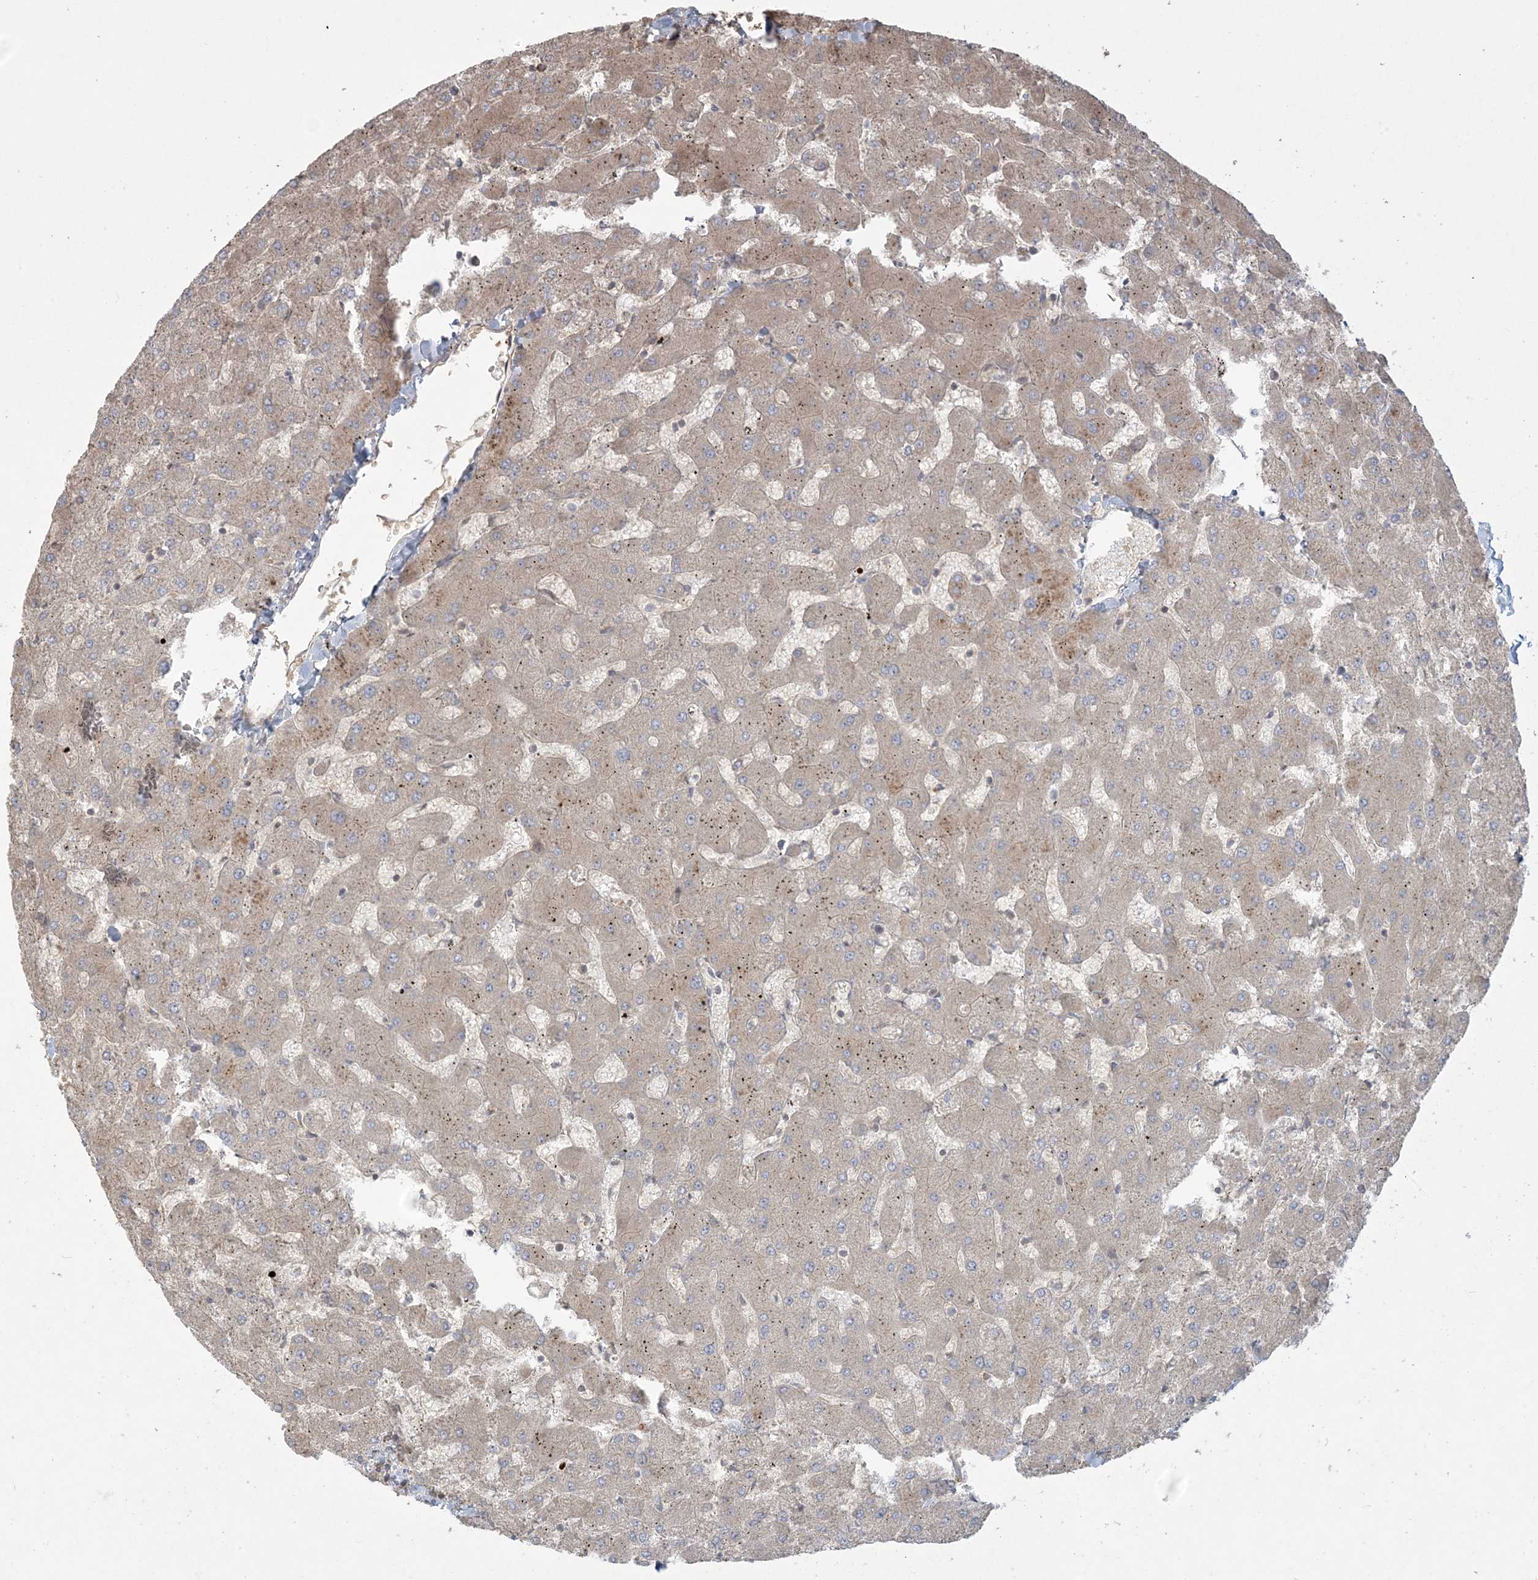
{"staining": {"intensity": "negative", "quantity": "none", "location": "none"}, "tissue": "liver", "cell_type": "Cholangiocytes", "image_type": "normal", "snomed": [{"axis": "morphology", "description": "Normal tissue, NOS"}, {"axis": "topography", "description": "Liver"}], "caption": "Immunohistochemical staining of unremarkable human liver reveals no significant staining in cholangiocytes.", "gene": "ABCF3", "patient": {"sex": "female", "age": 63}}